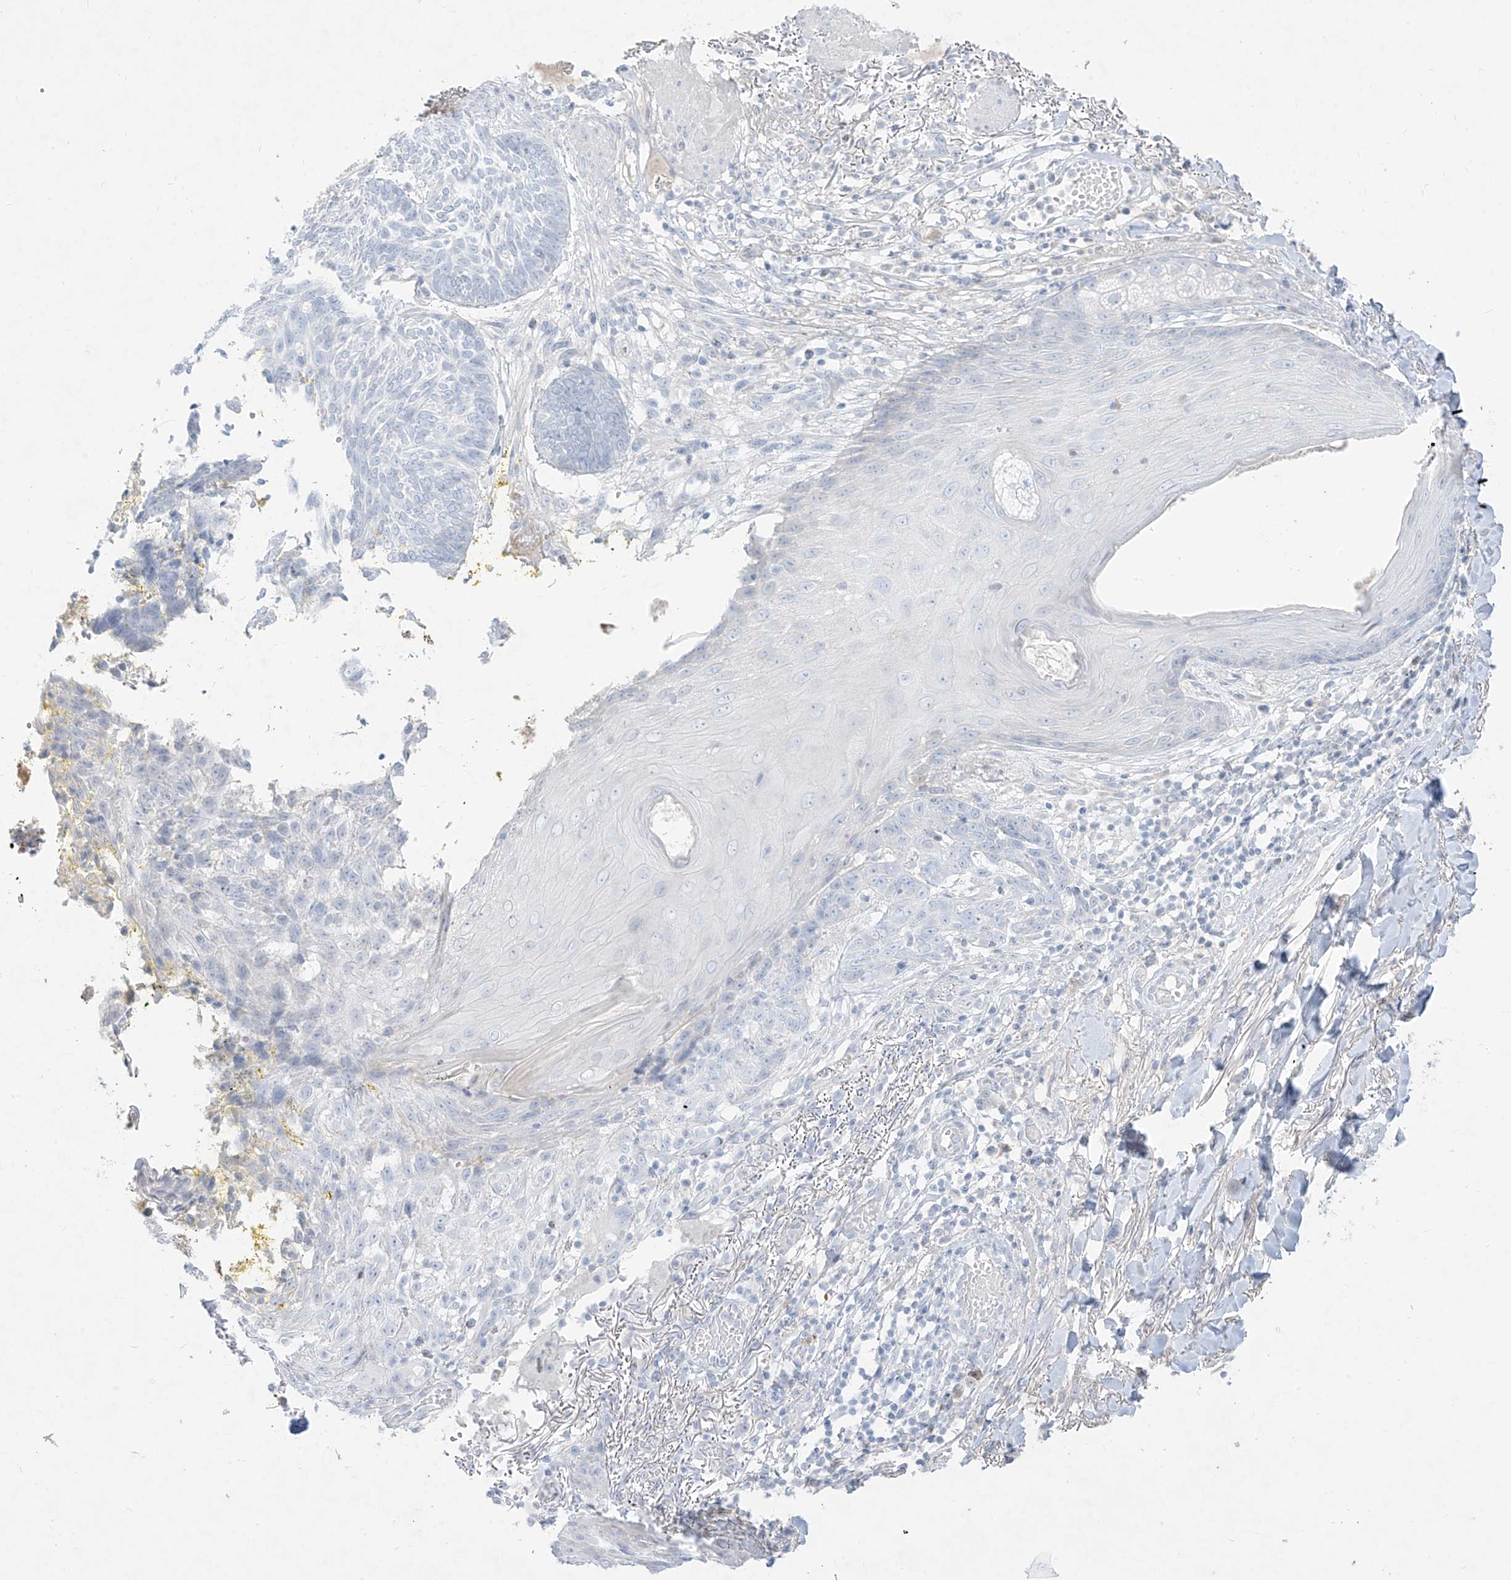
{"staining": {"intensity": "negative", "quantity": "none", "location": "none"}, "tissue": "skin cancer", "cell_type": "Tumor cells", "image_type": "cancer", "snomed": [{"axis": "morphology", "description": "Normal tissue, NOS"}, {"axis": "morphology", "description": "Basal cell carcinoma"}, {"axis": "topography", "description": "Skin"}], "caption": "Immunohistochemistry (IHC) micrograph of neoplastic tissue: skin cancer stained with DAB (3,3'-diaminobenzidine) exhibits no significant protein staining in tumor cells.", "gene": "TGM4", "patient": {"sex": "male", "age": 64}}